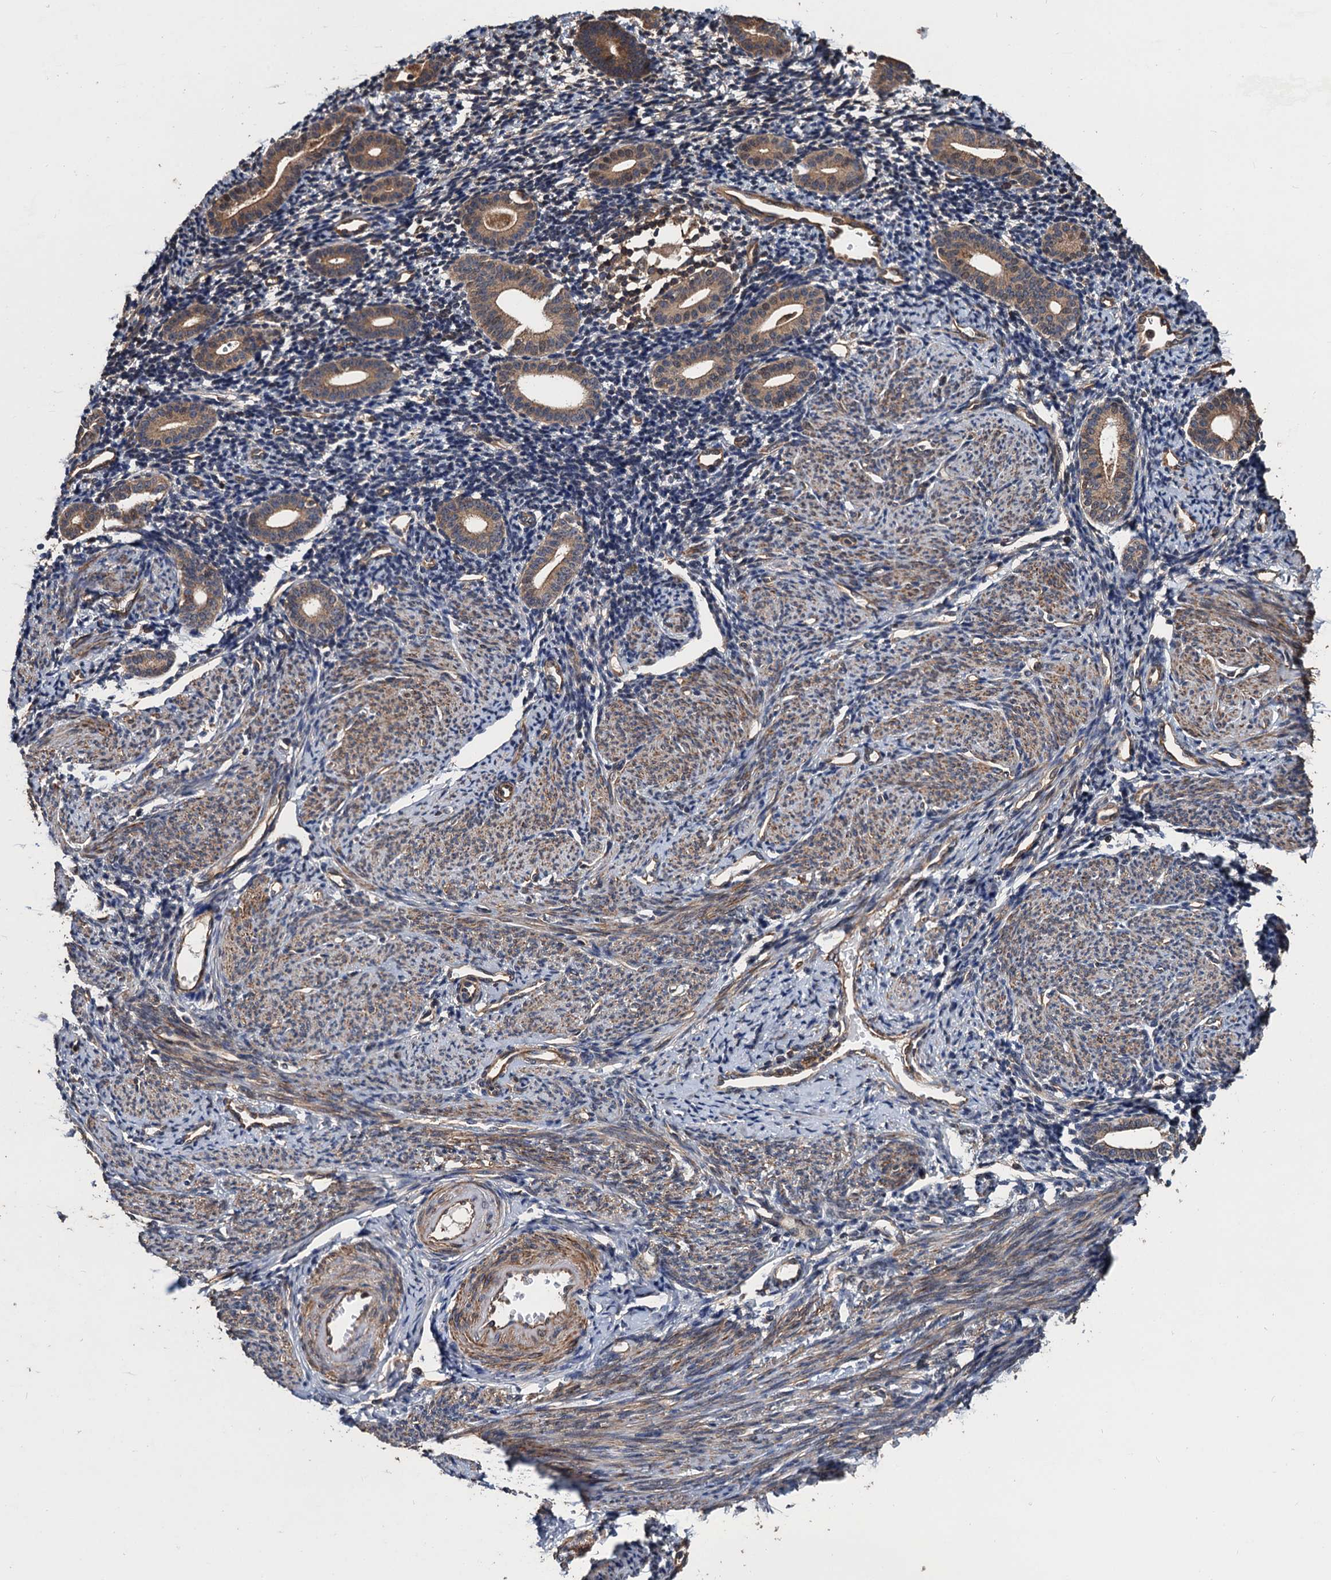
{"staining": {"intensity": "negative", "quantity": "none", "location": "none"}, "tissue": "endometrium", "cell_type": "Cells in endometrial stroma", "image_type": "normal", "snomed": [{"axis": "morphology", "description": "Normal tissue, NOS"}, {"axis": "topography", "description": "Endometrium"}], "caption": "Cells in endometrial stroma show no significant protein staining in normal endometrium. (DAB (3,3'-diaminobenzidine) immunohistochemistry, high magnification).", "gene": "PPP4R1", "patient": {"sex": "female", "age": 56}}